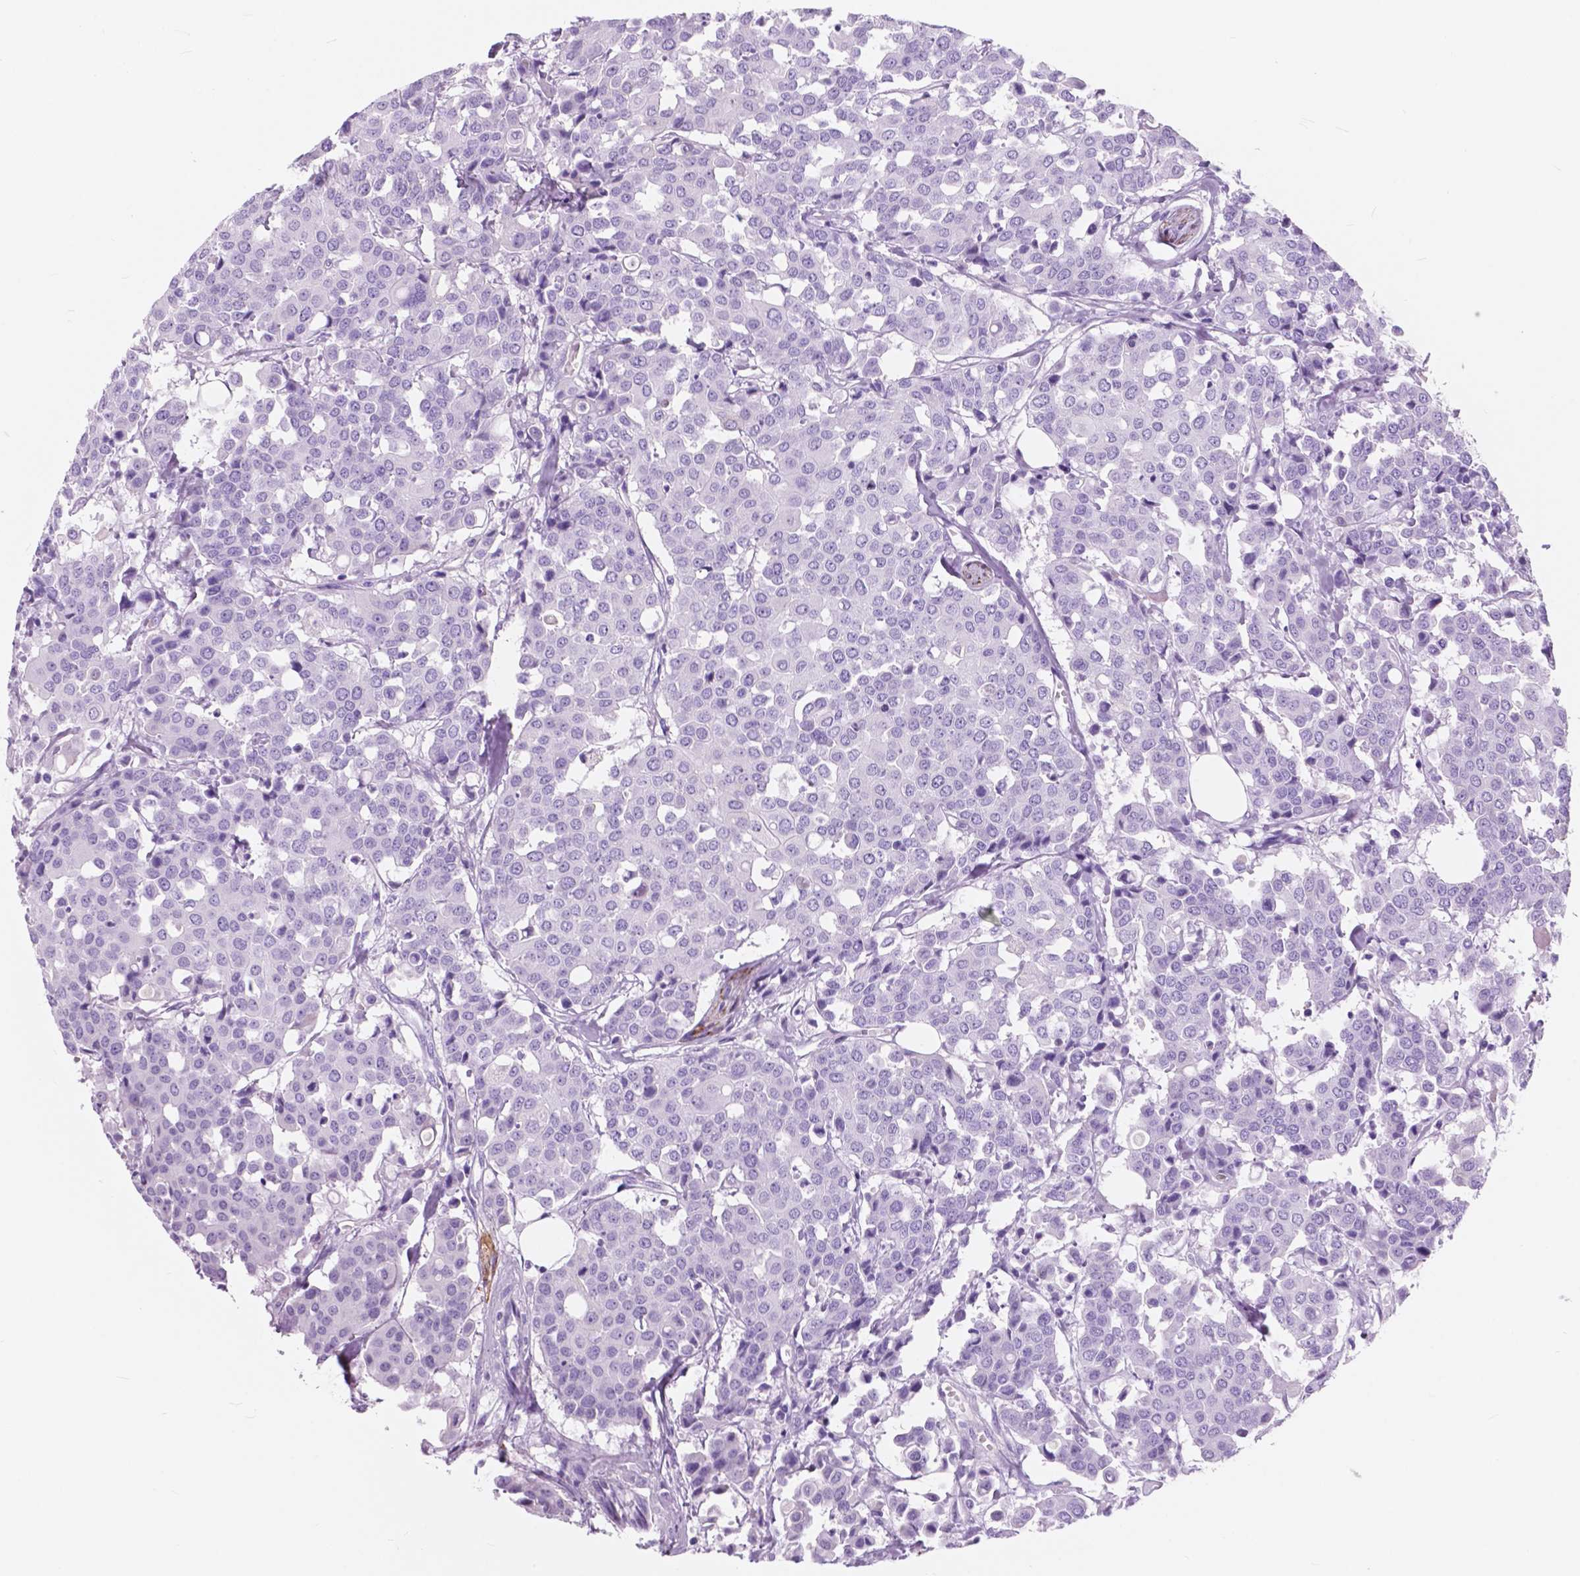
{"staining": {"intensity": "negative", "quantity": "none", "location": "none"}, "tissue": "carcinoid", "cell_type": "Tumor cells", "image_type": "cancer", "snomed": [{"axis": "morphology", "description": "Carcinoid, malignant, NOS"}, {"axis": "topography", "description": "Colon"}], "caption": "High magnification brightfield microscopy of malignant carcinoid stained with DAB (brown) and counterstained with hematoxylin (blue): tumor cells show no significant positivity. Nuclei are stained in blue.", "gene": "FXYD2", "patient": {"sex": "male", "age": 81}}